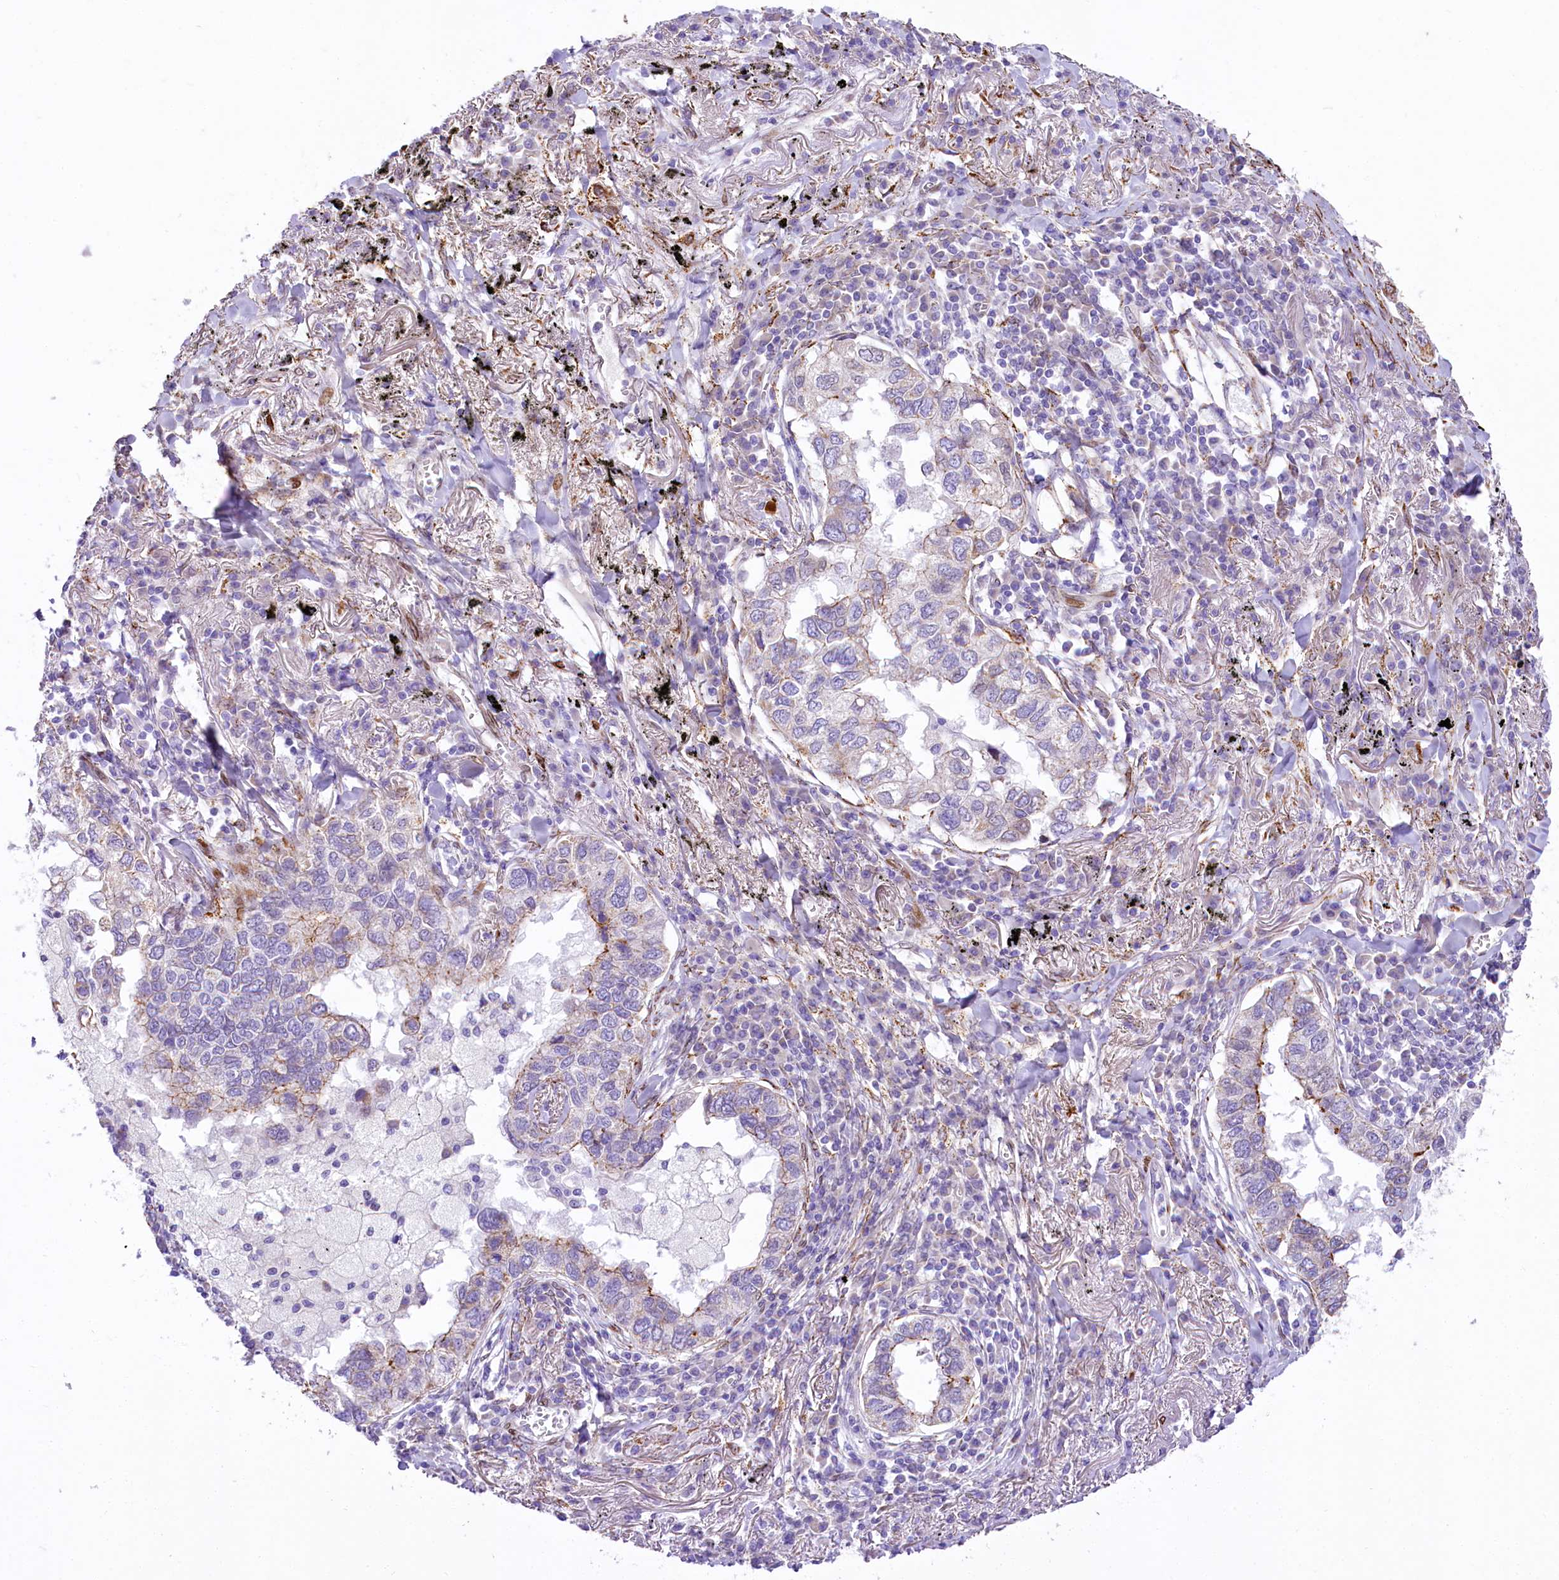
{"staining": {"intensity": "moderate", "quantity": "<25%", "location": "cytoplasmic/membranous"}, "tissue": "lung cancer", "cell_type": "Tumor cells", "image_type": "cancer", "snomed": [{"axis": "morphology", "description": "Adenocarcinoma, NOS"}, {"axis": "topography", "description": "Lung"}], "caption": "This is a histology image of immunohistochemistry staining of adenocarcinoma (lung), which shows moderate positivity in the cytoplasmic/membranous of tumor cells.", "gene": "PPIP5K2", "patient": {"sex": "male", "age": 65}}